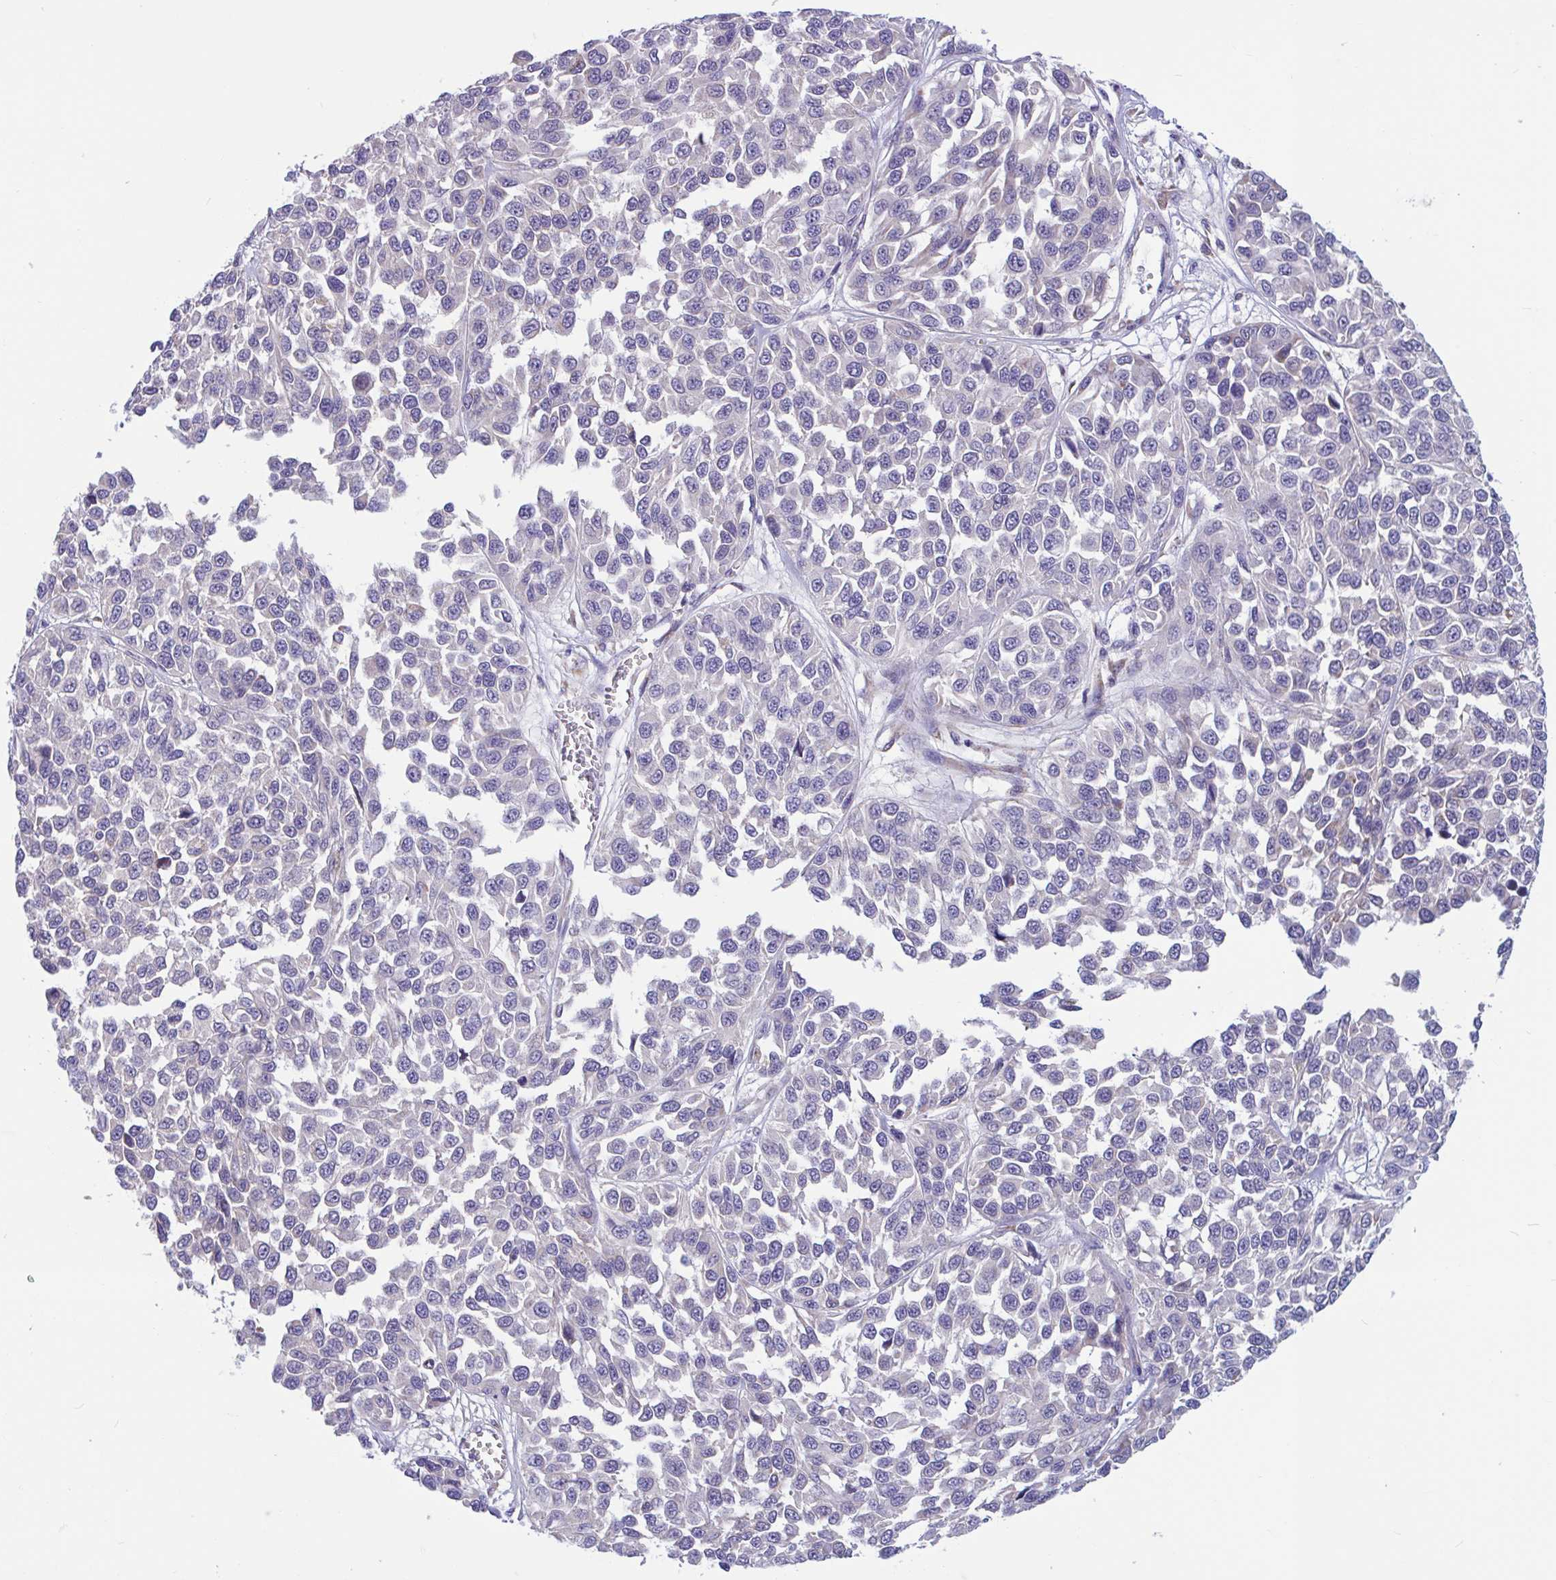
{"staining": {"intensity": "negative", "quantity": "none", "location": "none"}, "tissue": "melanoma", "cell_type": "Tumor cells", "image_type": "cancer", "snomed": [{"axis": "morphology", "description": "Malignant melanoma, NOS"}, {"axis": "topography", "description": "Skin"}], "caption": "A histopathology image of malignant melanoma stained for a protein shows no brown staining in tumor cells.", "gene": "OR13A1", "patient": {"sex": "male", "age": 62}}